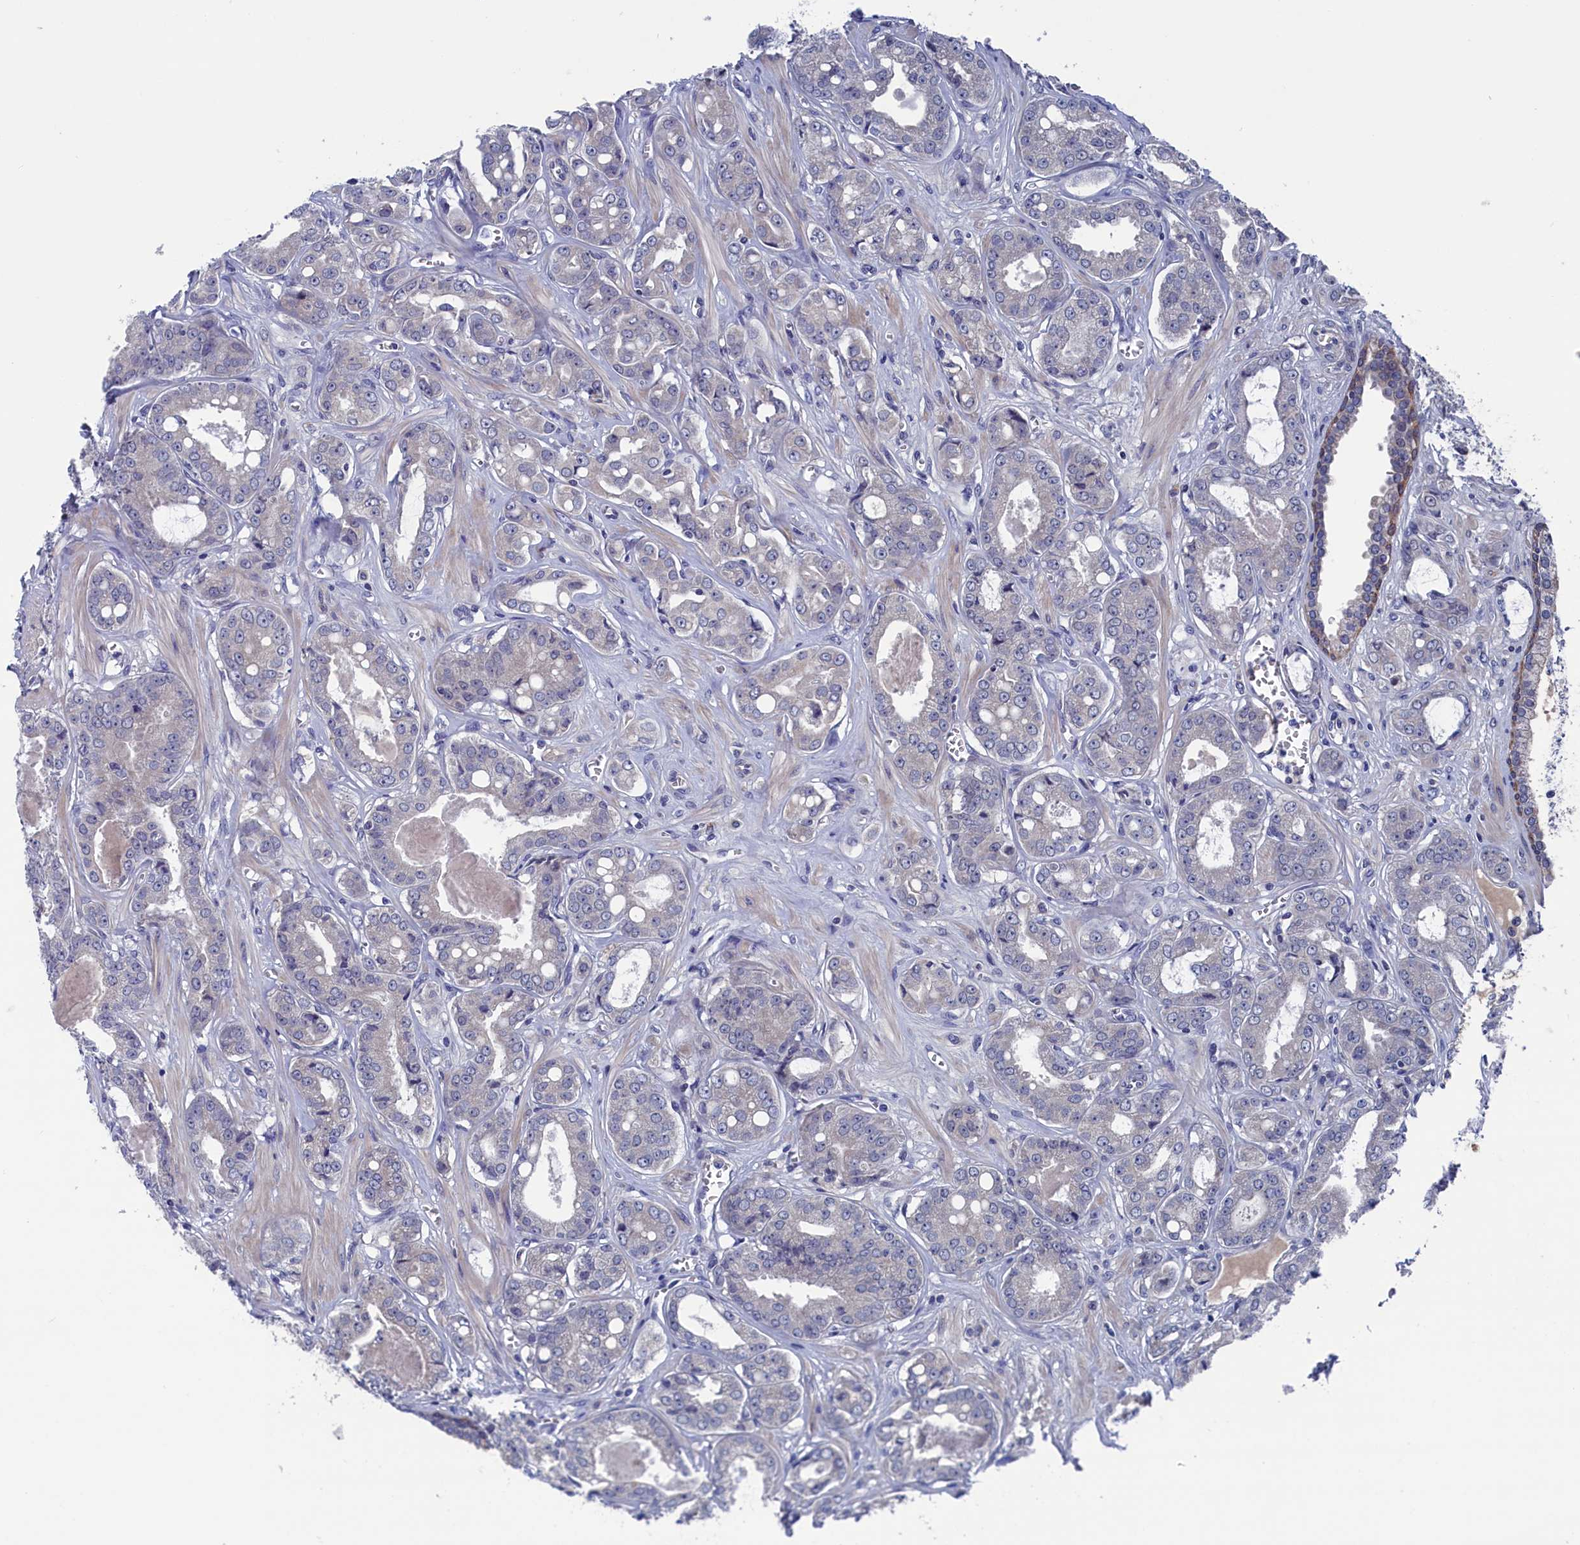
{"staining": {"intensity": "negative", "quantity": "none", "location": "none"}, "tissue": "prostate cancer", "cell_type": "Tumor cells", "image_type": "cancer", "snomed": [{"axis": "morphology", "description": "Adenocarcinoma, High grade"}, {"axis": "topography", "description": "Prostate"}], "caption": "High-grade adenocarcinoma (prostate) was stained to show a protein in brown. There is no significant positivity in tumor cells.", "gene": "SPATA13", "patient": {"sex": "male", "age": 74}}